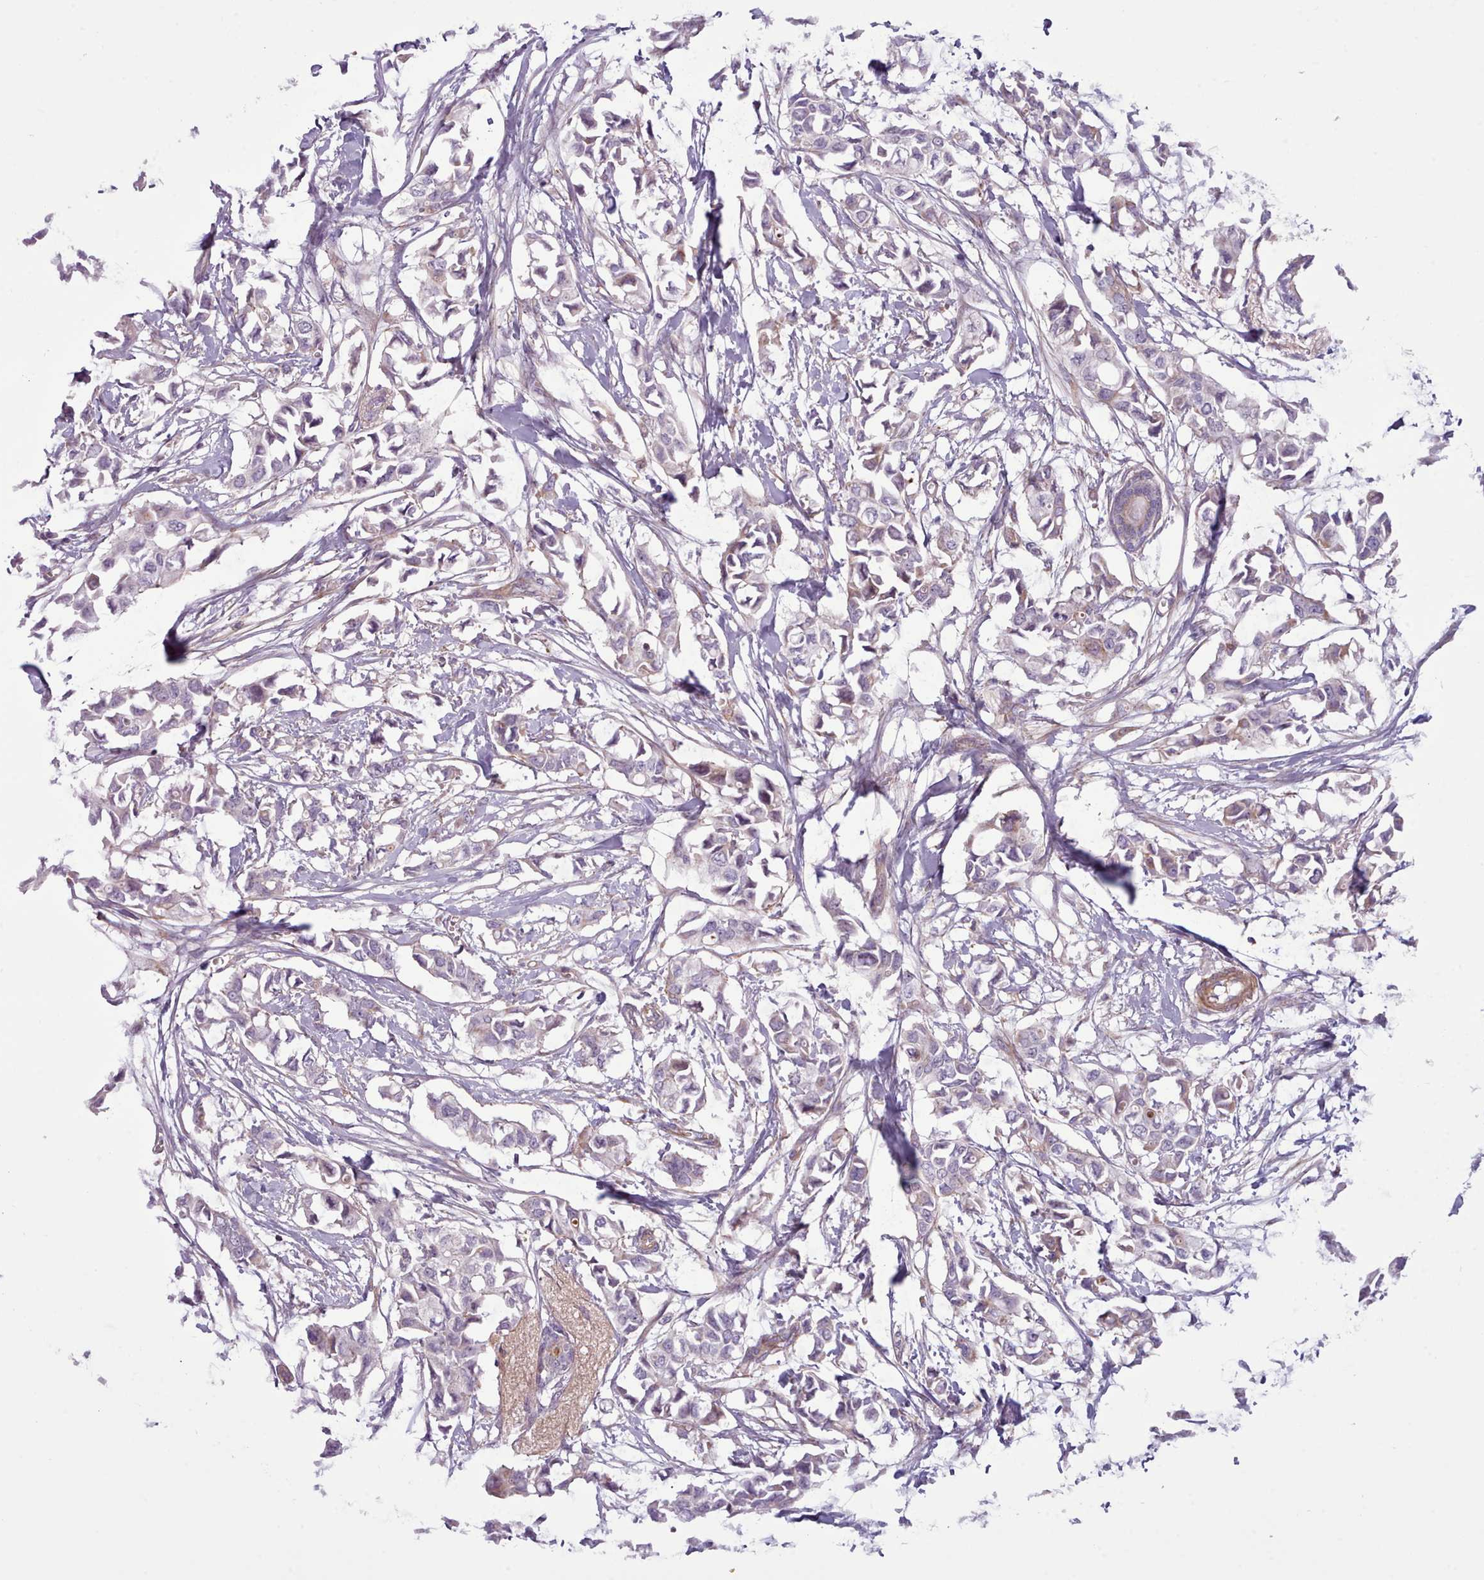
{"staining": {"intensity": "negative", "quantity": "none", "location": "none"}, "tissue": "breast cancer", "cell_type": "Tumor cells", "image_type": "cancer", "snomed": [{"axis": "morphology", "description": "Duct carcinoma"}, {"axis": "topography", "description": "Breast"}], "caption": "This is an immunohistochemistry histopathology image of human breast cancer (infiltrating ductal carcinoma). There is no expression in tumor cells.", "gene": "TENT4B", "patient": {"sex": "female", "age": 41}}